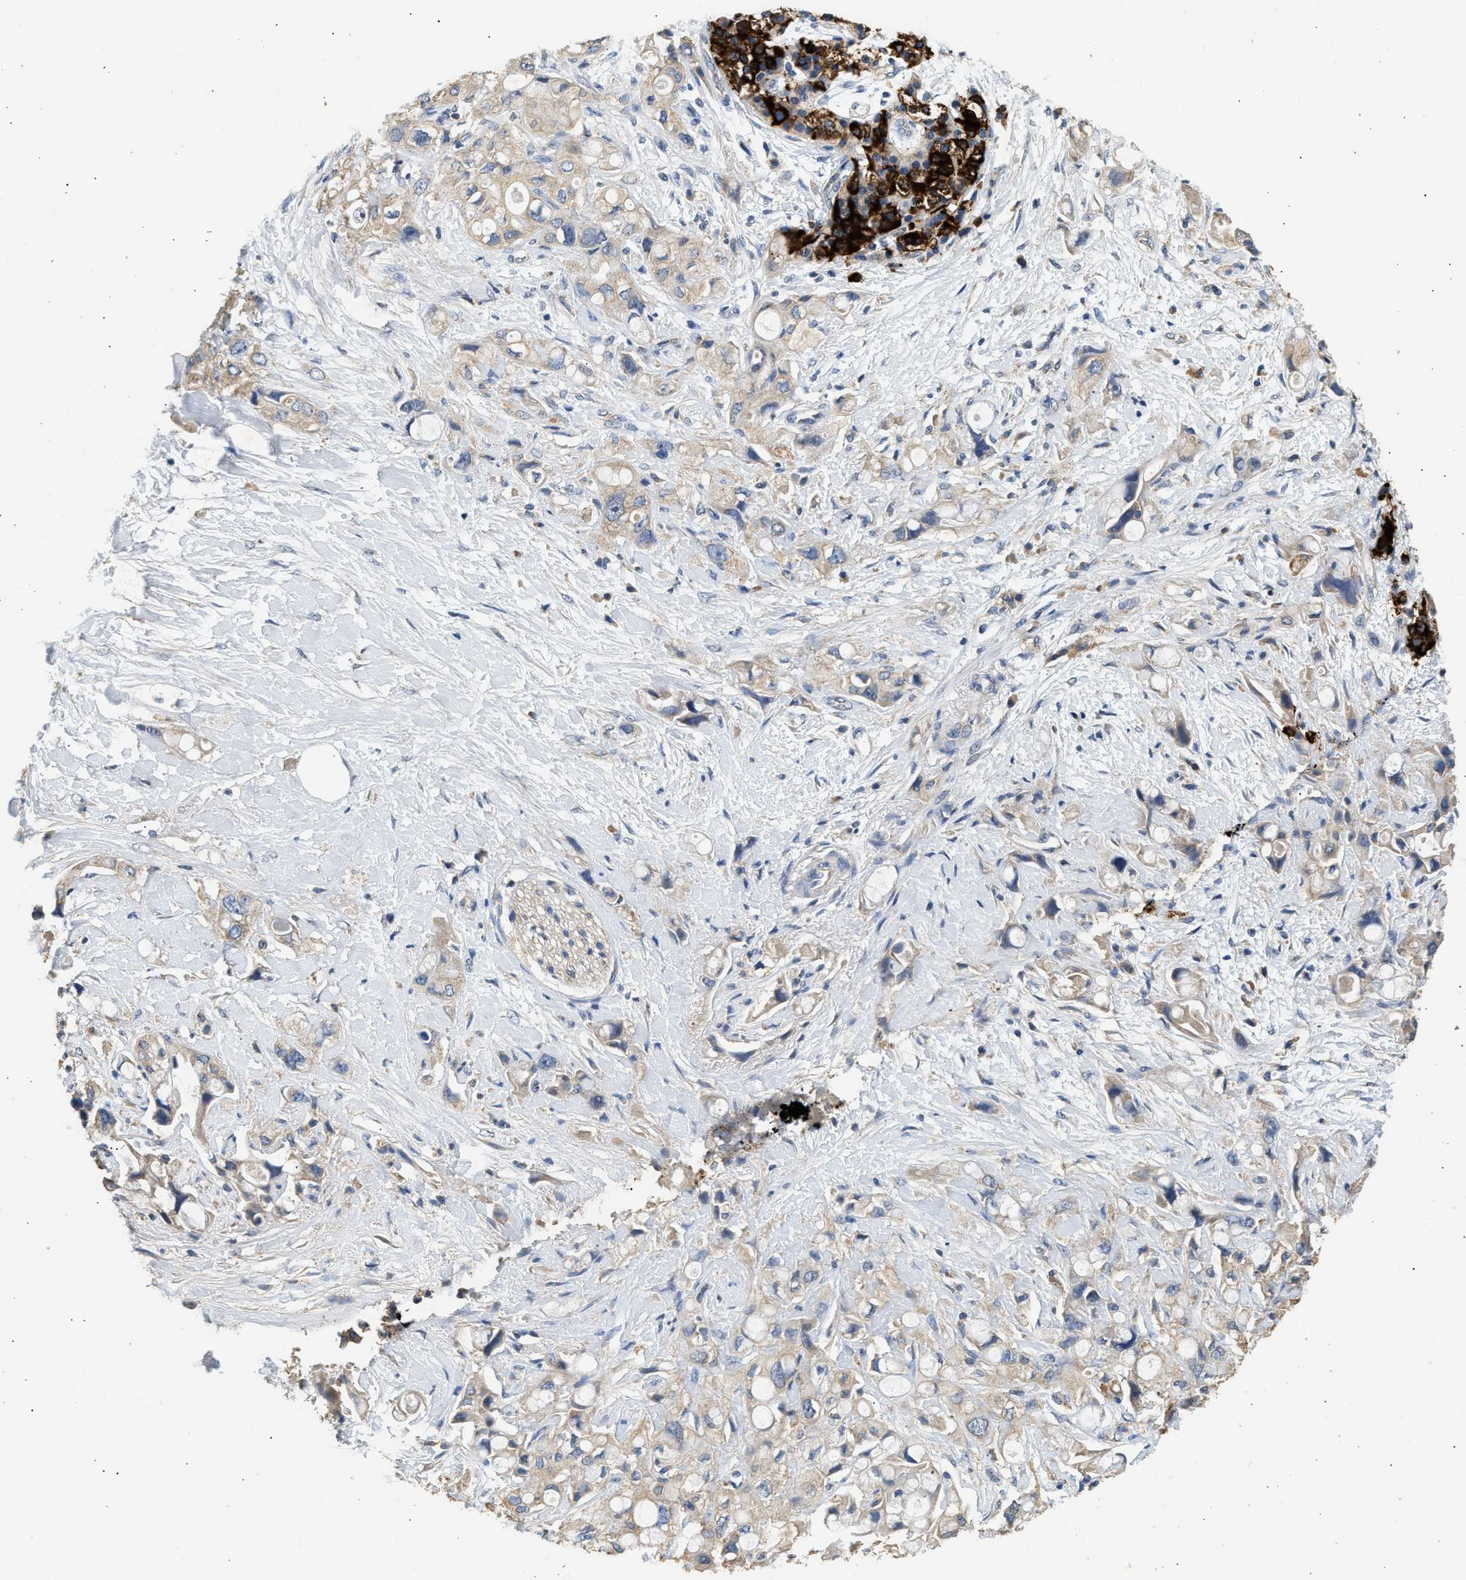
{"staining": {"intensity": "weak", "quantity": ">75%", "location": "cytoplasmic/membranous"}, "tissue": "pancreatic cancer", "cell_type": "Tumor cells", "image_type": "cancer", "snomed": [{"axis": "morphology", "description": "Adenocarcinoma, NOS"}, {"axis": "topography", "description": "Pancreas"}], "caption": "Human pancreatic cancer stained with a protein marker shows weak staining in tumor cells.", "gene": "WDR31", "patient": {"sex": "female", "age": 56}}